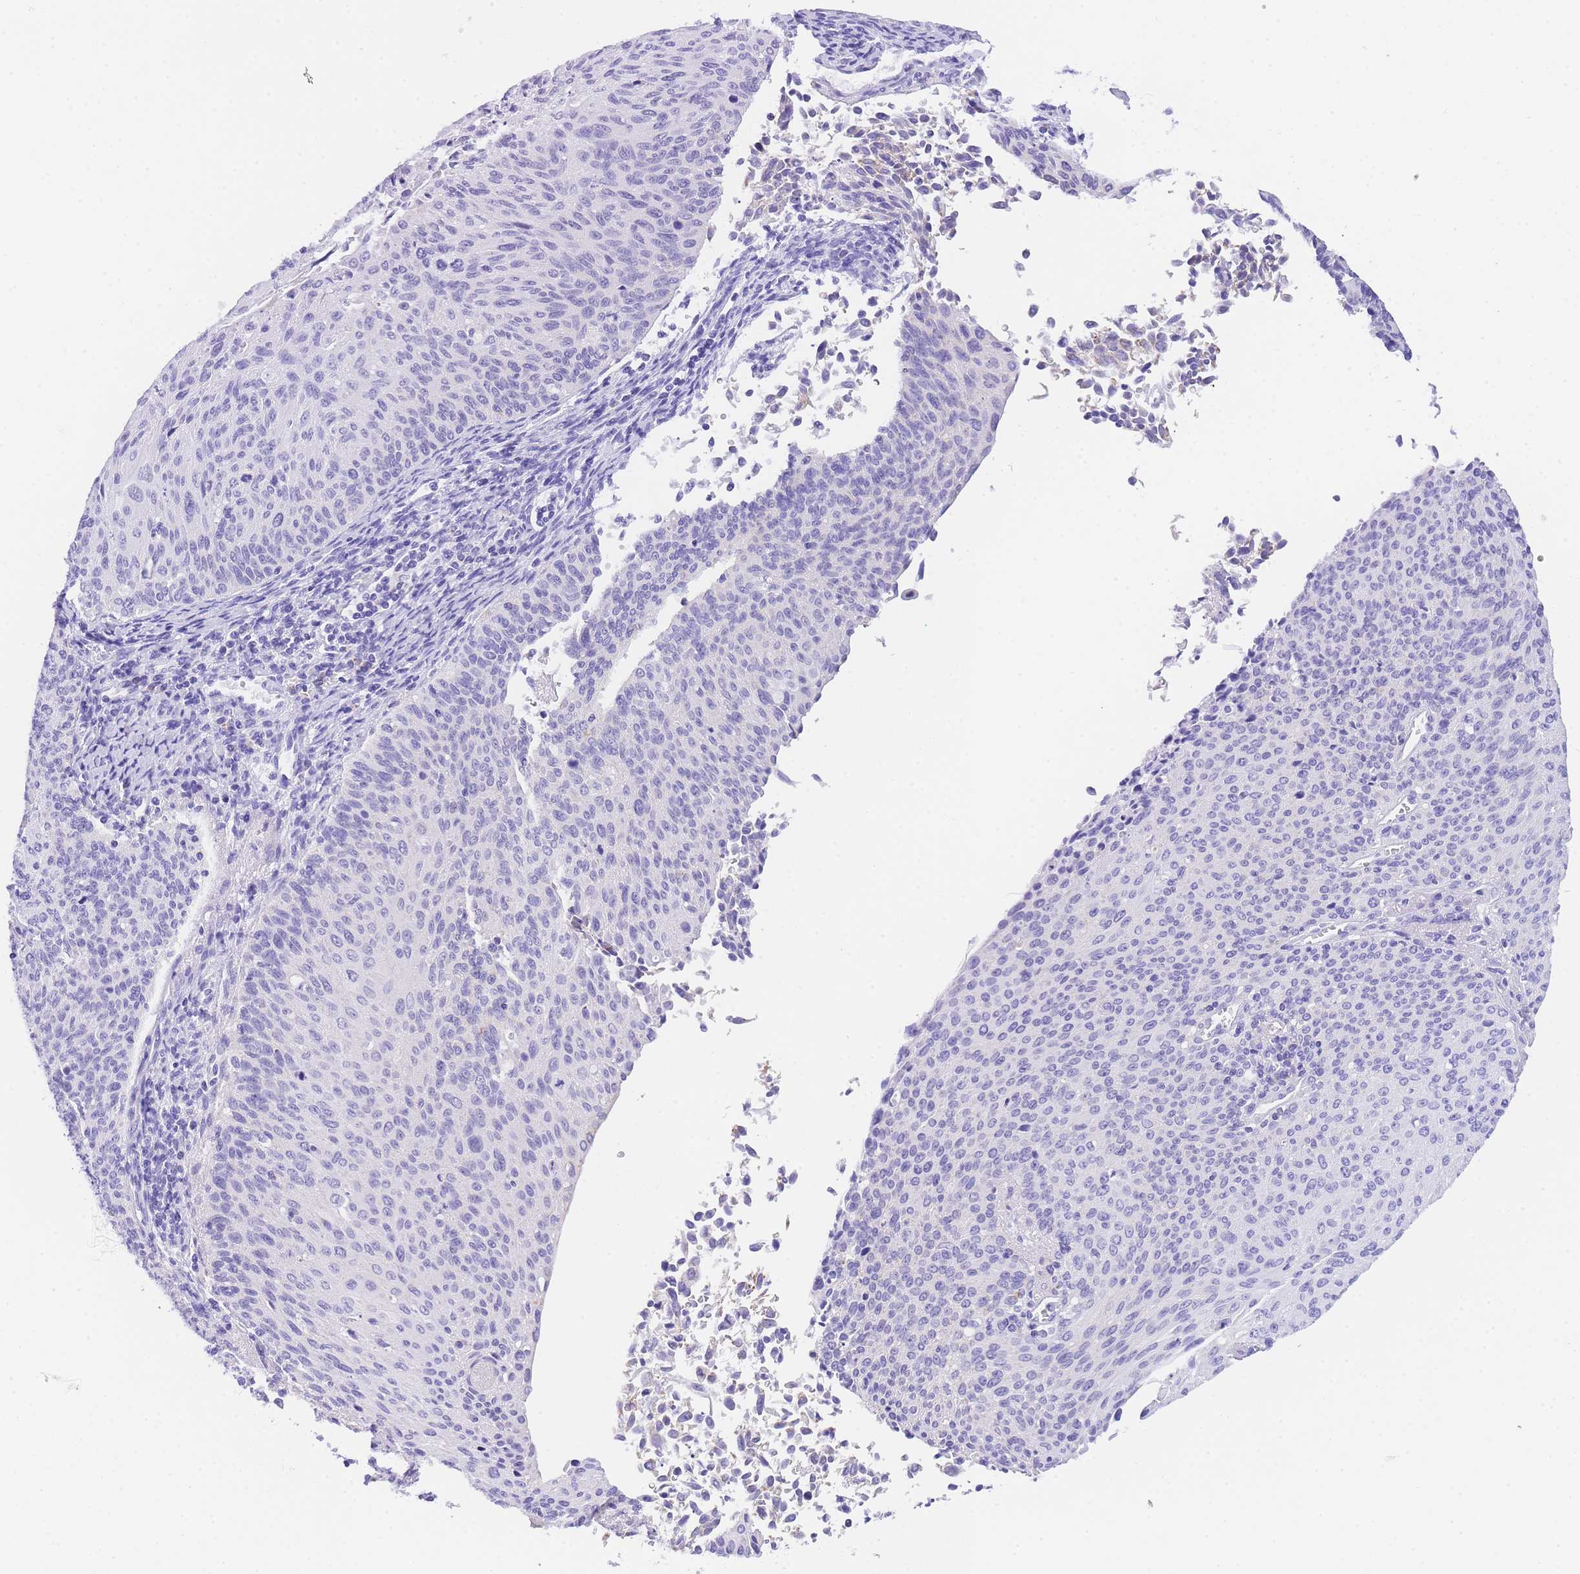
{"staining": {"intensity": "negative", "quantity": "none", "location": "none"}, "tissue": "cervical cancer", "cell_type": "Tumor cells", "image_type": "cancer", "snomed": [{"axis": "morphology", "description": "Squamous cell carcinoma, NOS"}, {"axis": "topography", "description": "Cervix"}], "caption": "Tumor cells are negative for brown protein staining in squamous cell carcinoma (cervical).", "gene": "NKD2", "patient": {"sex": "female", "age": 55}}